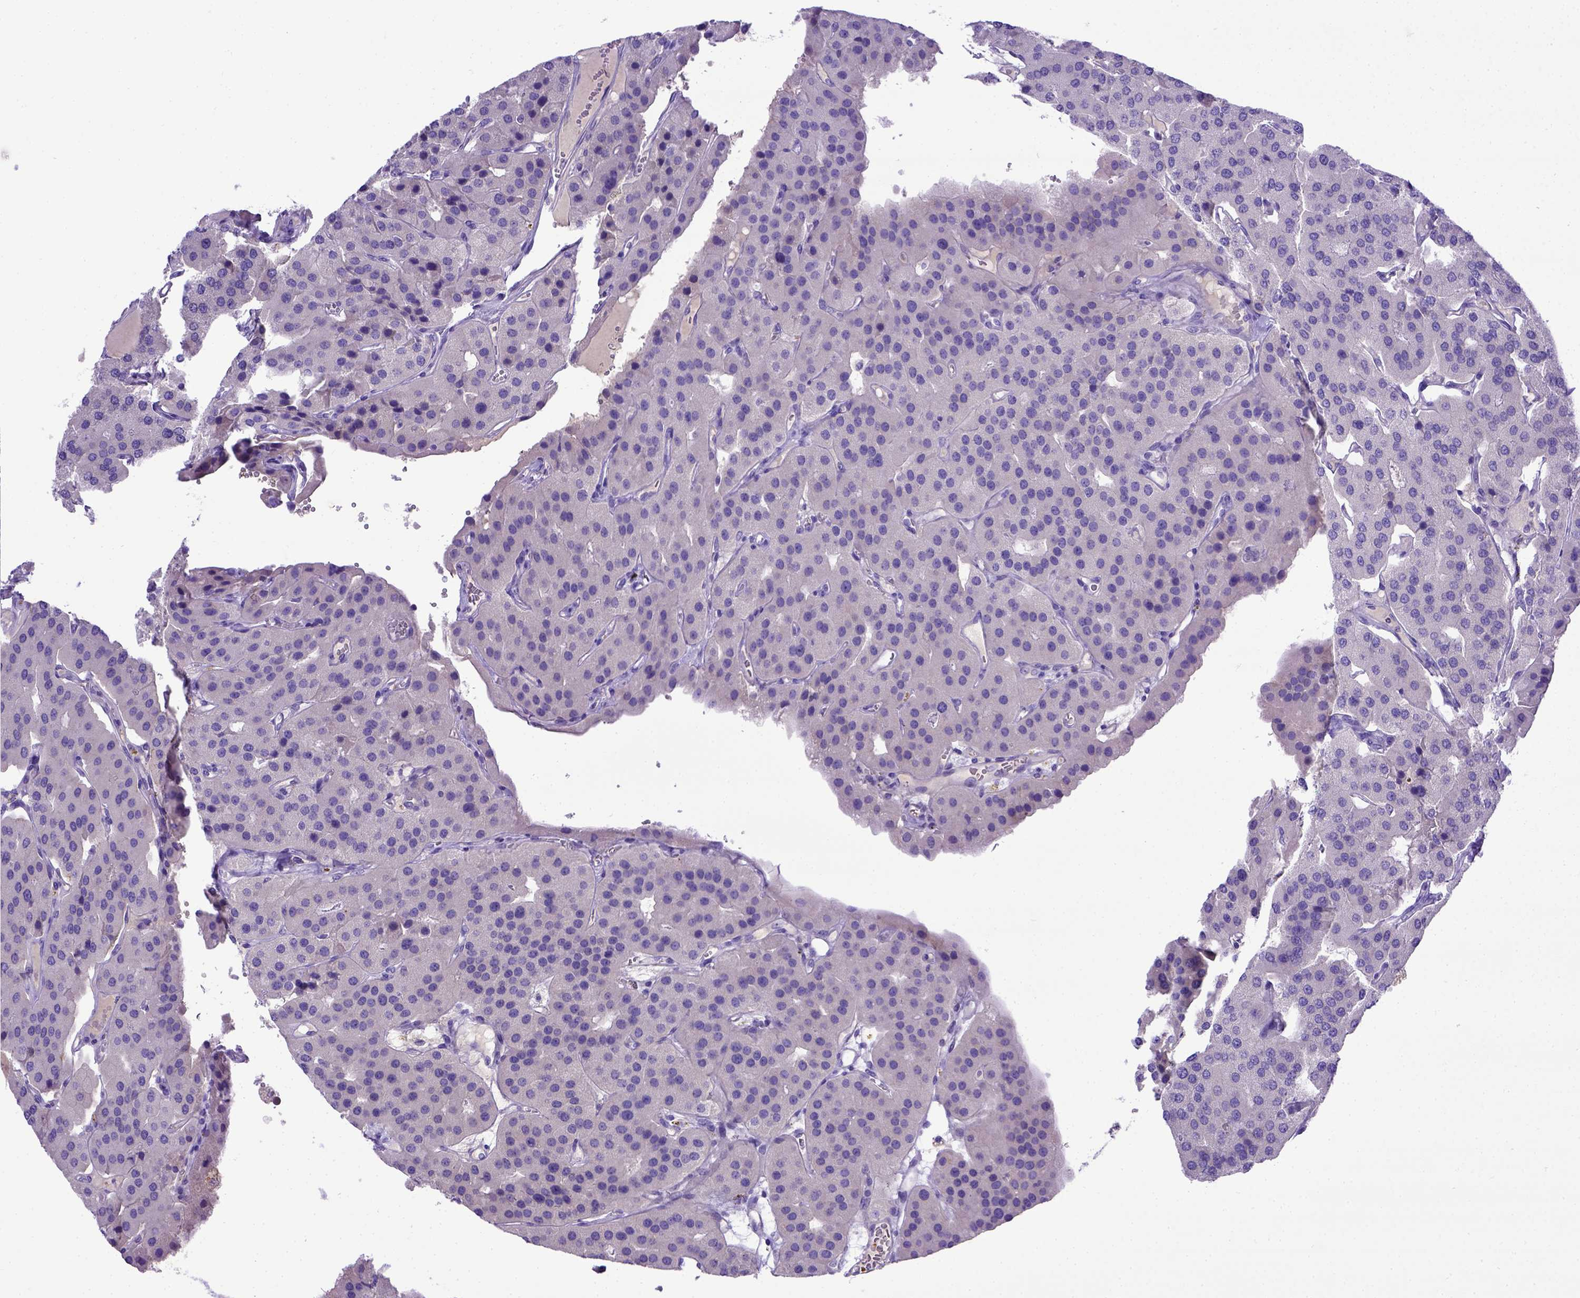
{"staining": {"intensity": "negative", "quantity": "none", "location": "none"}, "tissue": "parathyroid gland", "cell_type": "Glandular cells", "image_type": "normal", "snomed": [{"axis": "morphology", "description": "Normal tissue, NOS"}, {"axis": "morphology", "description": "Adenoma, NOS"}, {"axis": "topography", "description": "Parathyroid gland"}], "caption": "Immunohistochemistry (IHC) image of unremarkable parathyroid gland: human parathyroid gland stained with DAB (3,3'-diaminobenzidine) shows no significant protein staining in glandular cells.", "gene": "BTN1A1", "patient": {"sex": "female", "age": 86}}